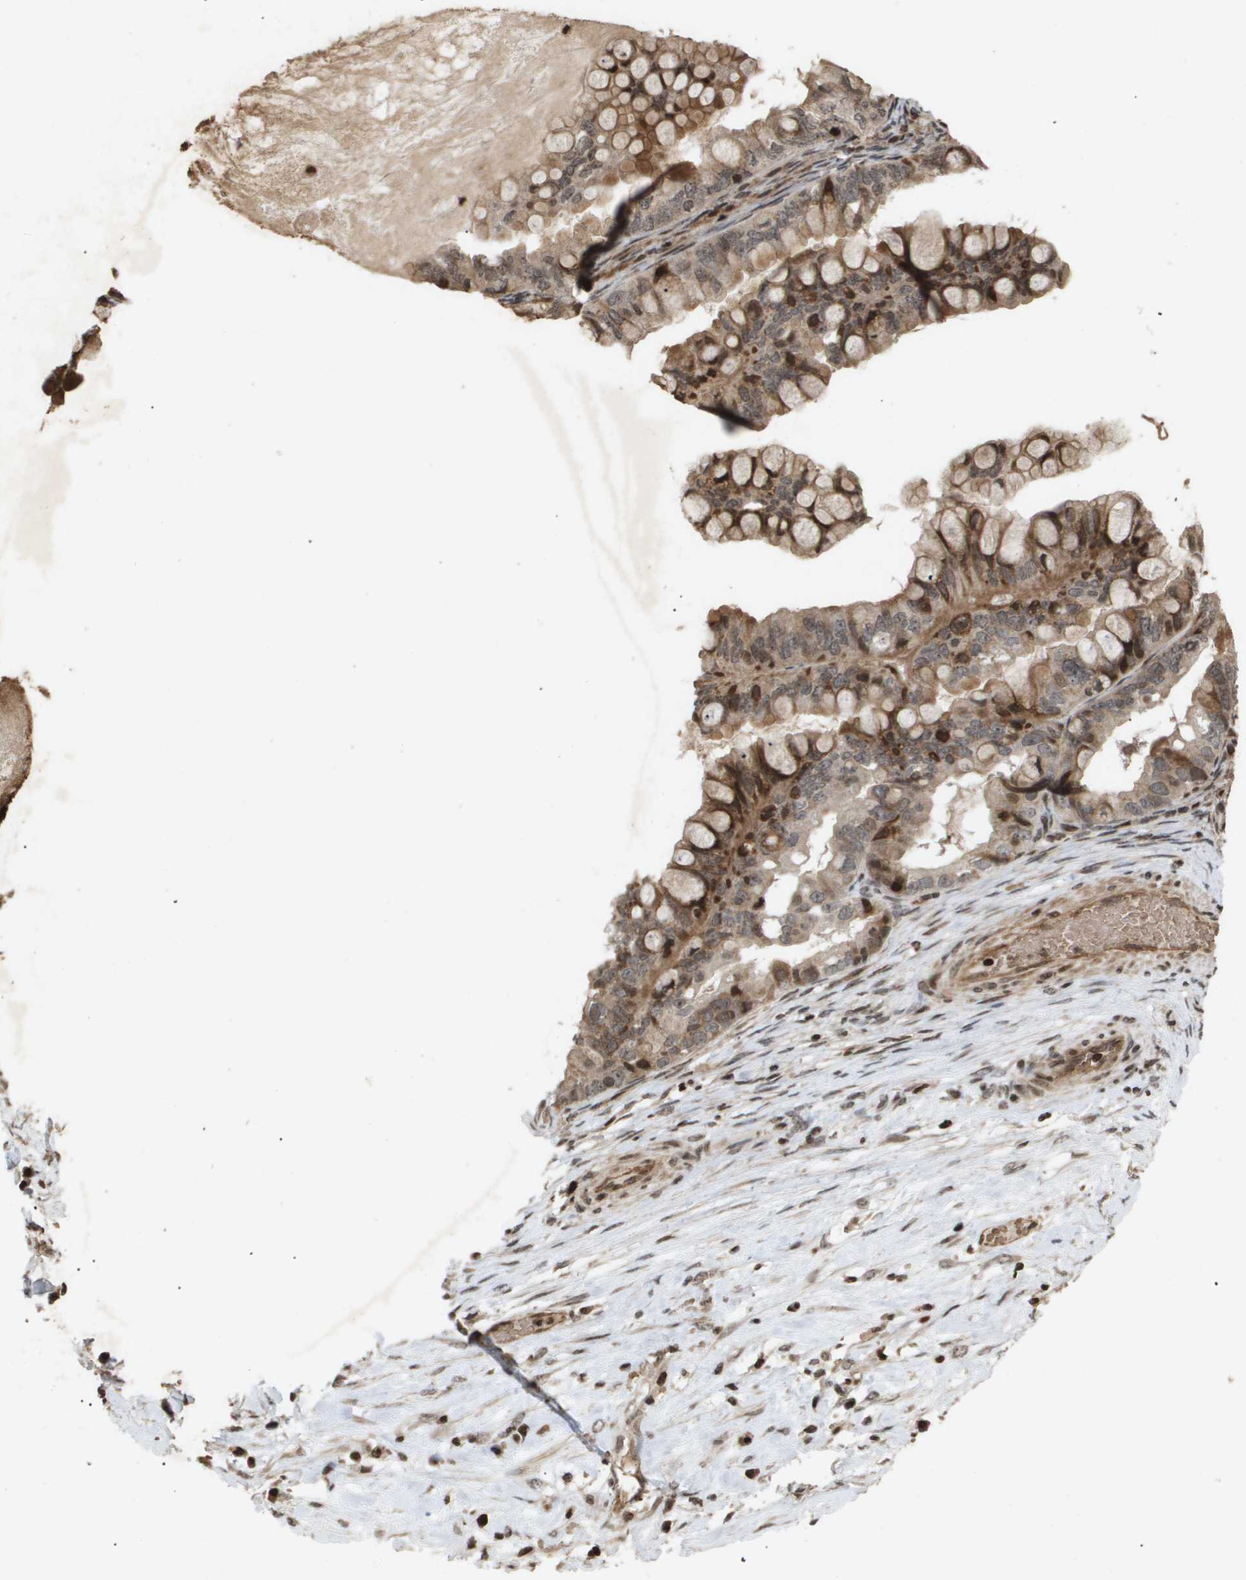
{"staining": {"intensity": "moderate", "quantity": ">75%", "location": "cytoplasmic/membranous,nuclear"}, "tissue": "ovarian cancer", "cell_type": "Tumor cells", "image_type": "cancer", "snomed": [{"axis": "morphology", "description": "Cystadenocarcinoma, mucinous, NOS"}, {"axis": "topography", "description": "Ovary"}], "caption": "A photomicrograph of ovarian mucinous cystadenocarcinoma stained for a protein reveals moderate cytoplasmic/membranous and nuclear brown staining in tumor cells. The staining is performed using DAB (3,3'-diaminobenzidine) brown chromogen to label protein expression. The nuclei are counter-stained blue using hematoxylin.", "gene": "HSPA6", "patient": {"sex": "female", "age": 80}}